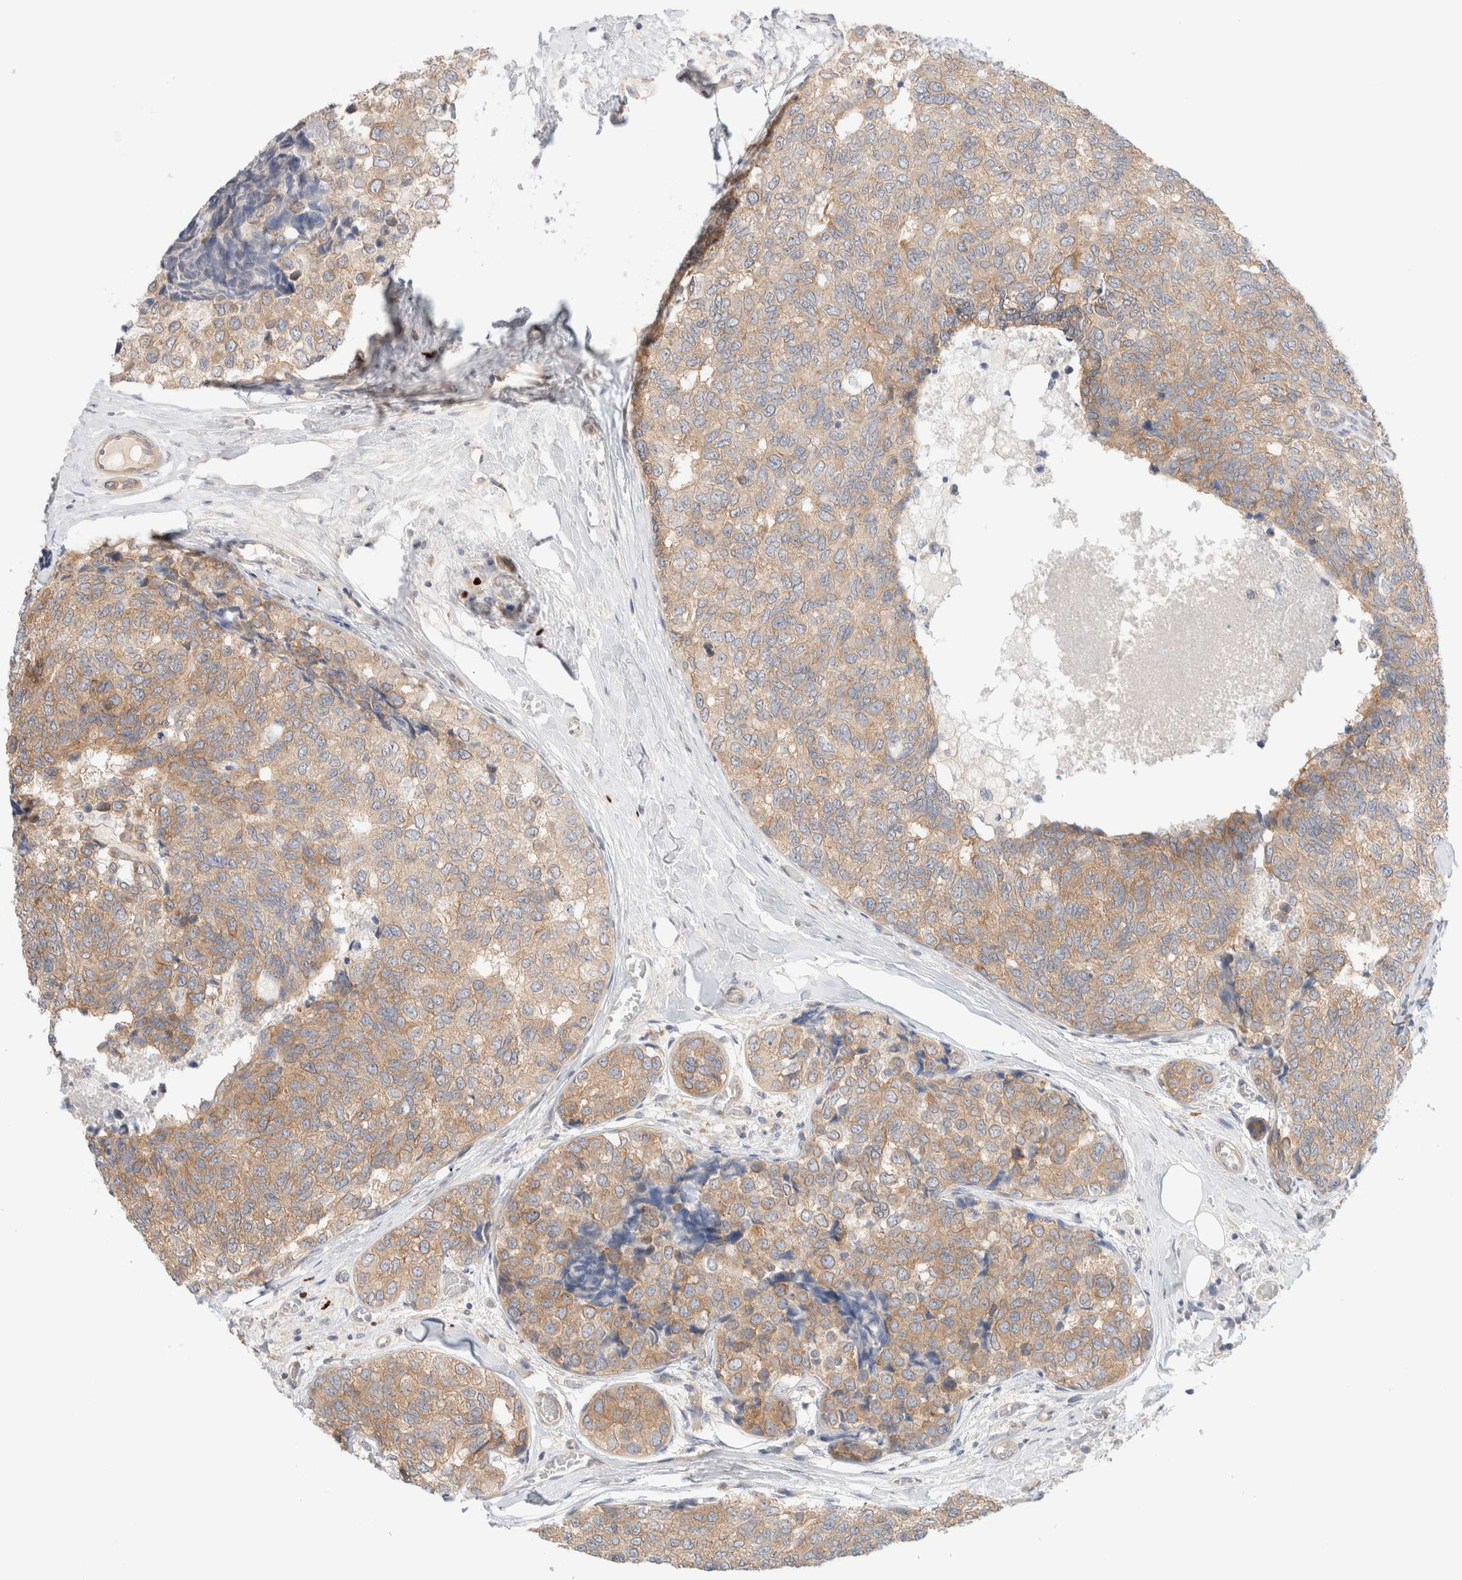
{"staining": {"intensity": "weak", "quantity": ">75%", "location": "cytoplasmic/membranous"}, "tissue": "breast cancer", "cell_type": "Tumor cells", "image_type": "cancer", "snomed": [{"axis": "morphology", "description": "Normal tissue, NOS"}, {"axis": "morphology", "description": "Duct carcinoma"}, {"axis": "topography", "description": "Breast"}], "caption": "Intraductal carcinoma (breast) stained with immunohistochemistry (IHC) exhibits weak cytoplasmic/membranous positivity in approximately >75% of tumor cells. Using DAB (3,3'-diaminobenzidine) (brown) and hematoxylin (blue) stains, captured at high magnification using brightfield microscopy.", "gene": "MARK3", "patient": {"sex": "female", "age": 43}}